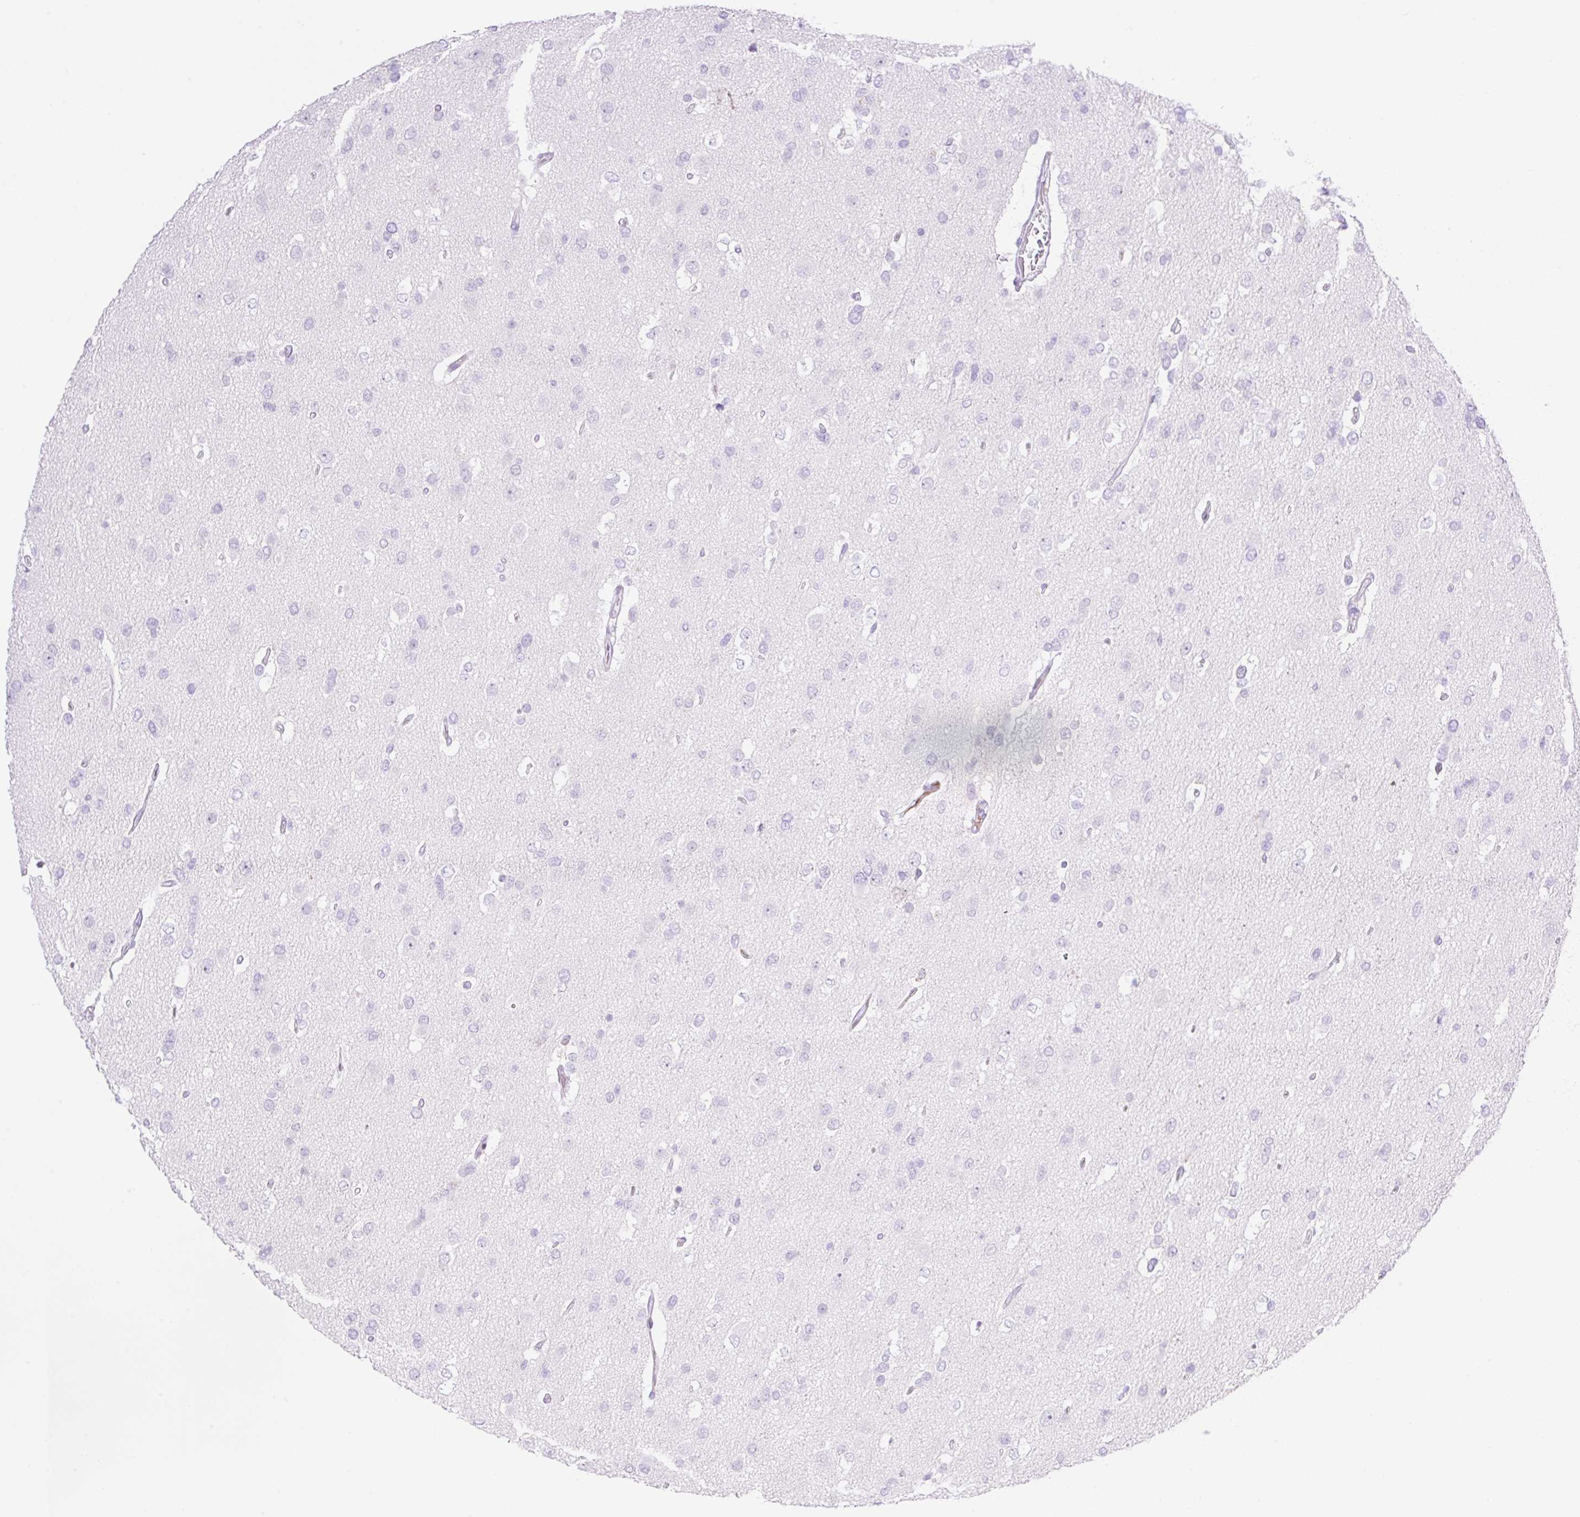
{"staining": {"intensity": "negative", "quantity": "none", "location": "none"}, "tissue": "glioma", "cell_type": "Tumor cells", "image_type": "cancer", "snomed": [{"axis": "morphology", "description": "Glioma, malignant, High grade"}, {"axis": "topography", "description": "Brain"}], "caption": "Tumor cells show no significant protein expression in glioma.", "gene": "CDX1", "patient": {"sex": "male", "age": 53}}